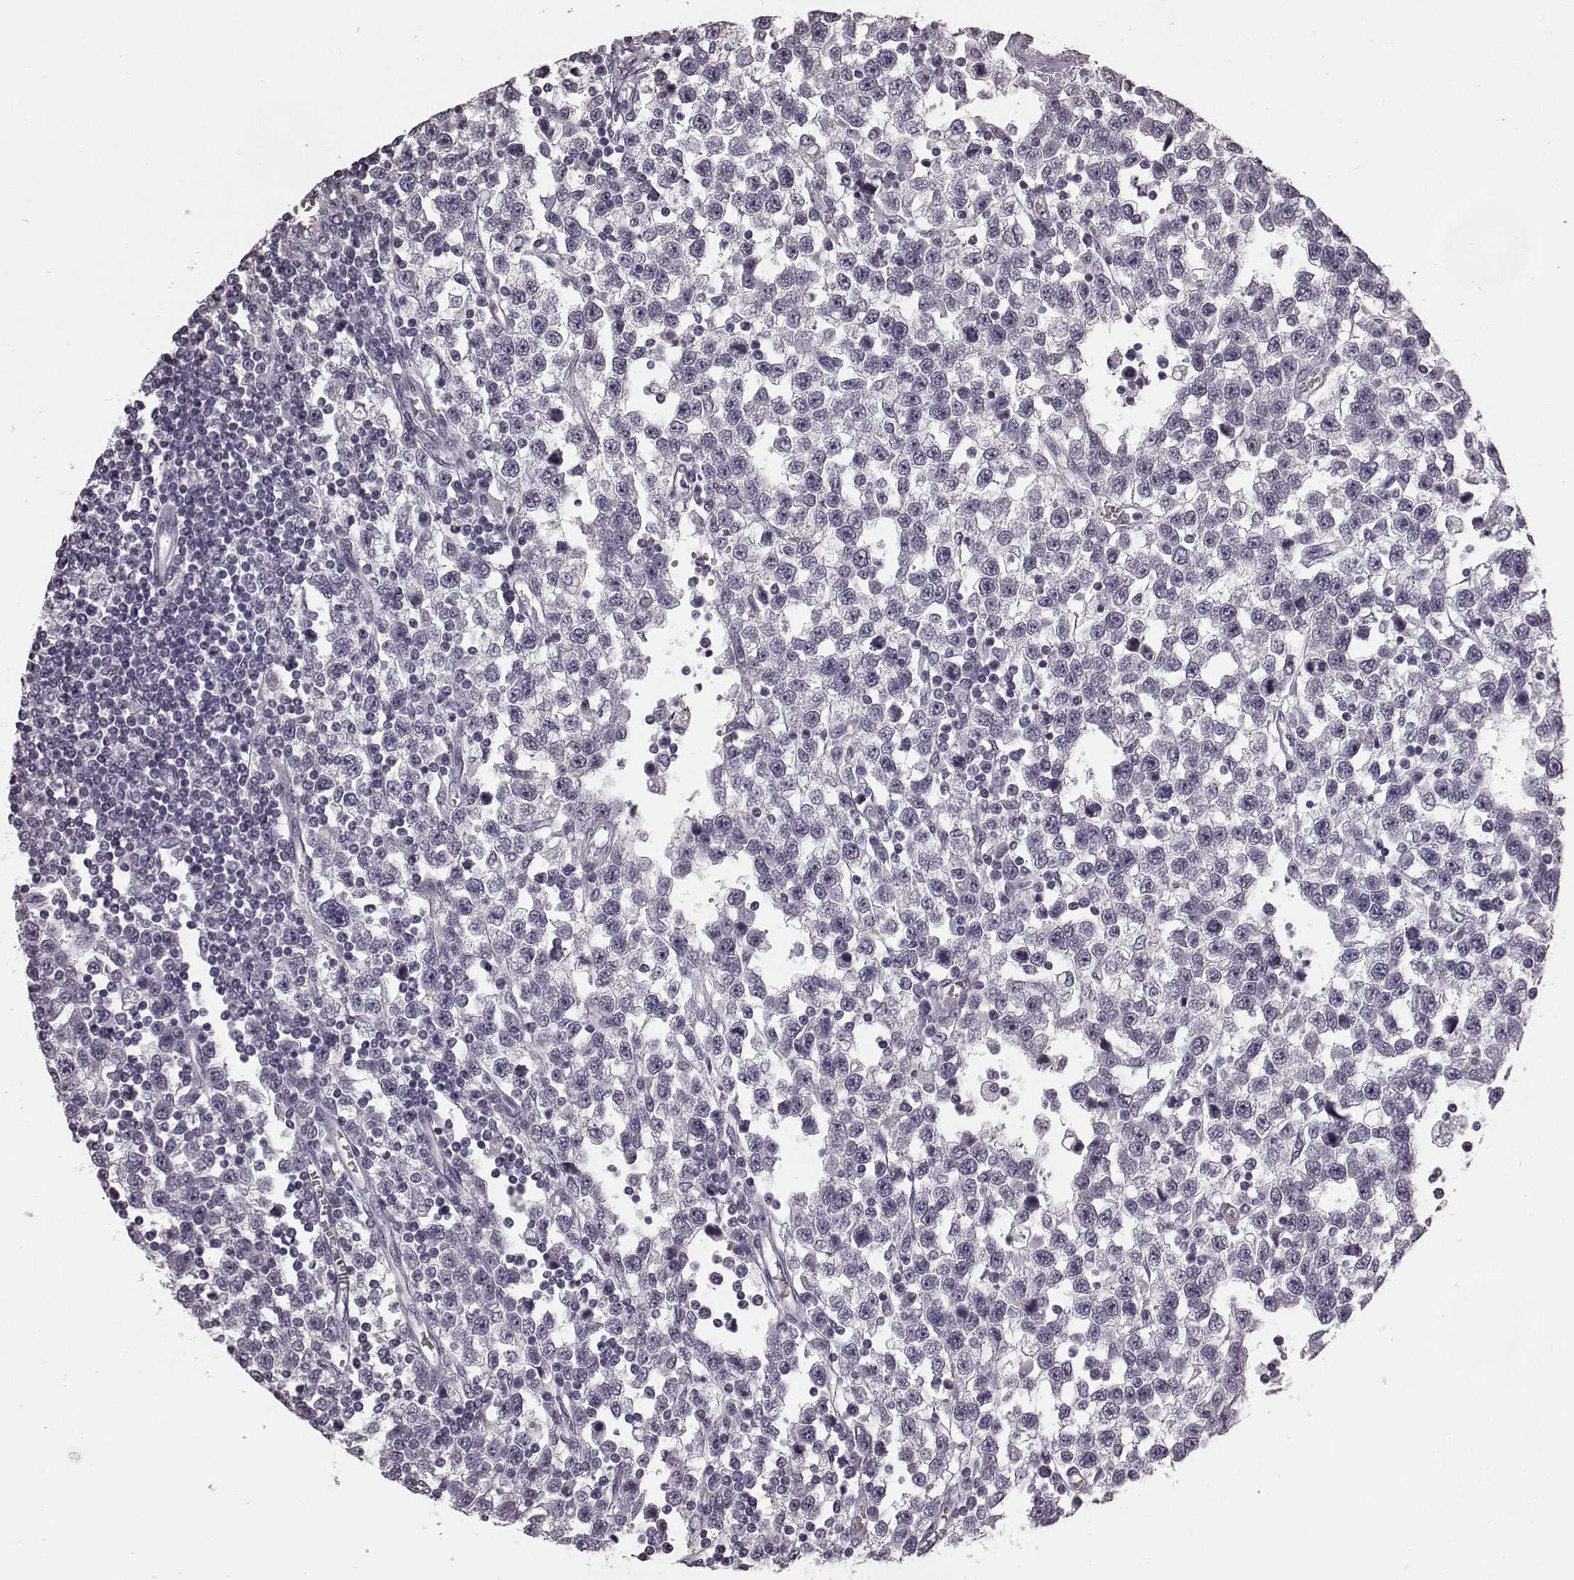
{"staining": {"intensity": "negative", "quantity": "none", "location": "none"}, "tissue": "testis cancer", "cell_type": "Tumor cells", "image_type": "cancer", "snomed": [{"axis": "morphology", "description": "Seminoma, NOS"}, {"axis": "topography", "description": "Testis"}], "caption": "Tumor cells are negative for protein expression in human seminoma (testis).", "gene": "TMPRSS15", "patient": {"sex": "male", "age": 34}}